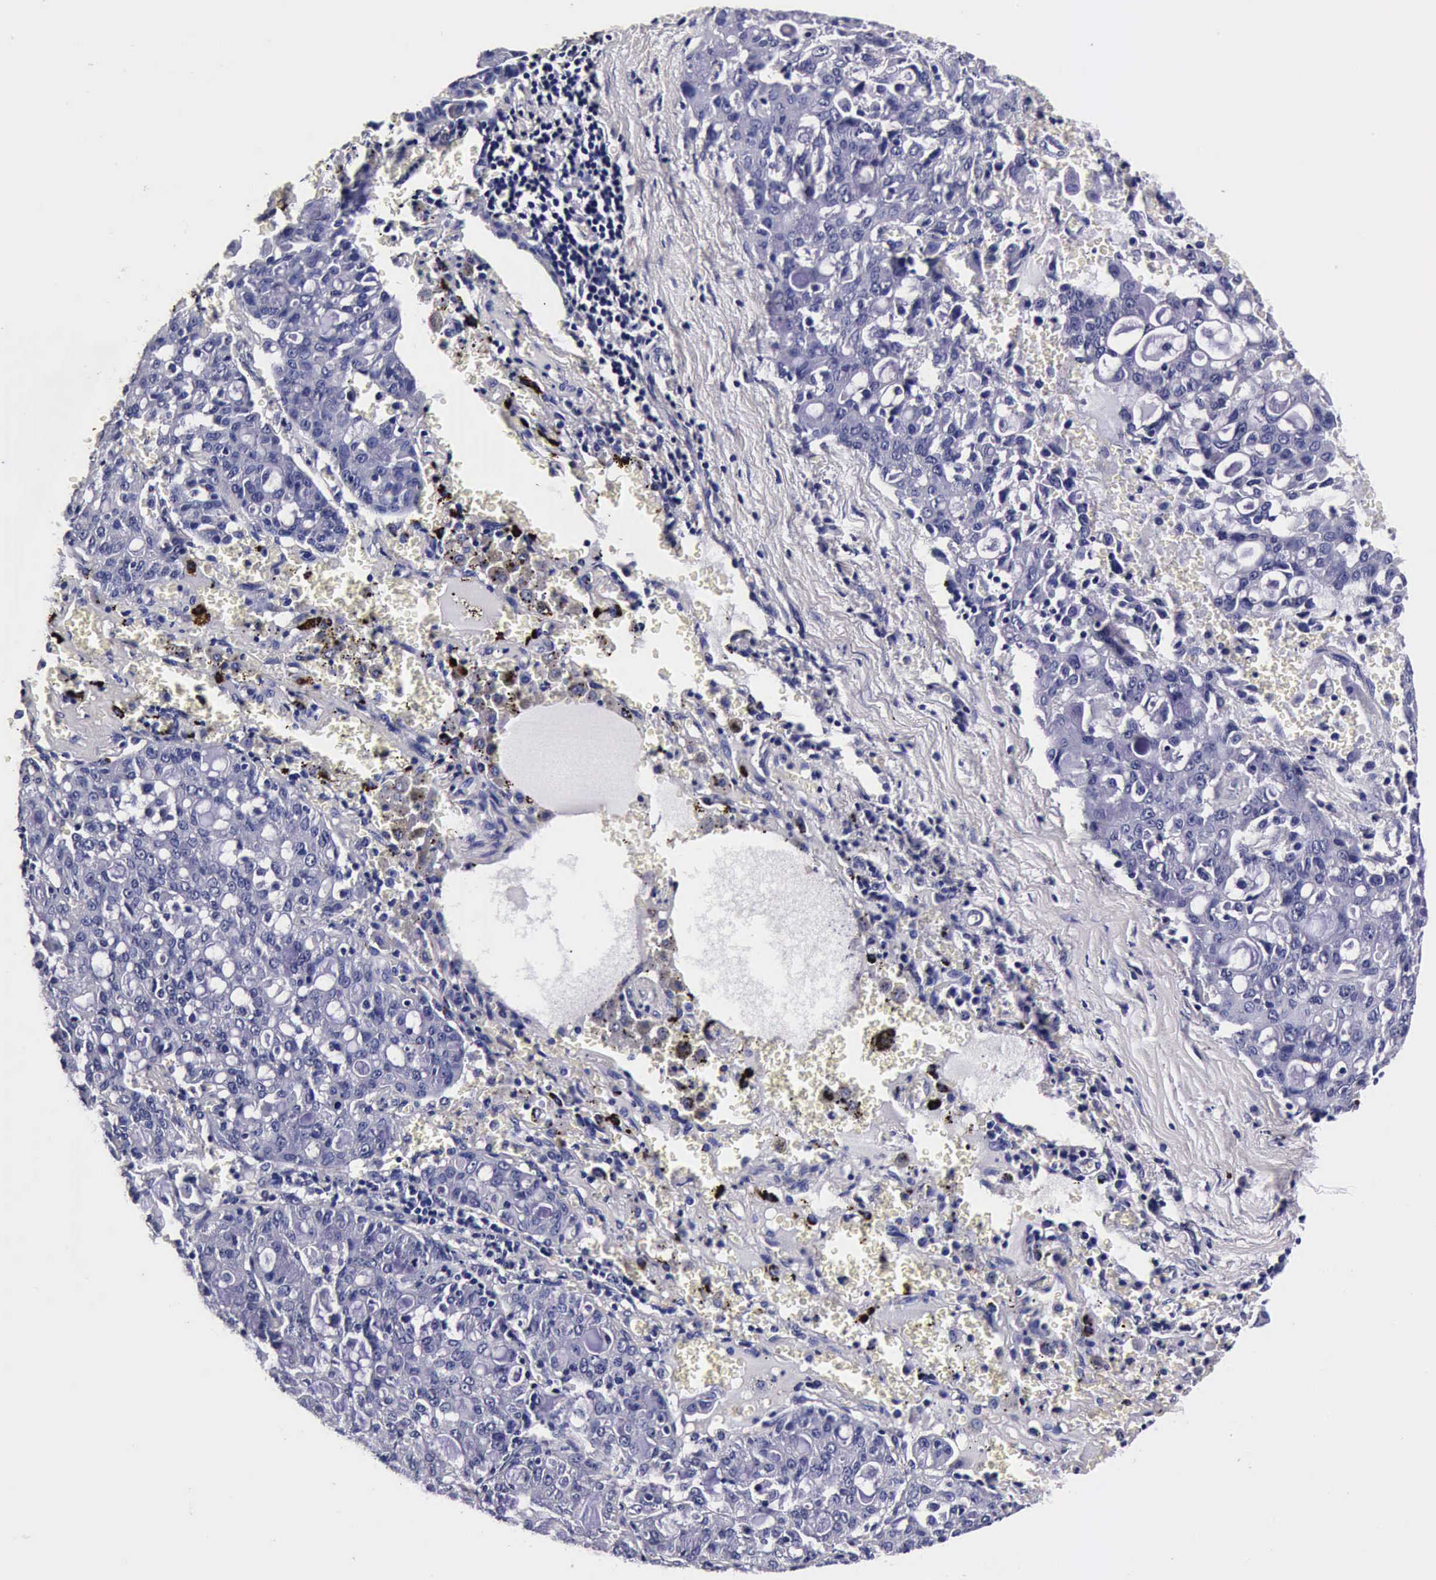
{"staining": {"intensity": "negative", "quantity": "none", "location": "none"}, "tissue": "lung cancer", "cell_type": "Tumor cells", "image_type": "cancer", "snomed": [{"axis": "morphology", "description": "Adenocarcinoma, NOS"}, {"axis": "topography", "description": "Lung"}], "caption": "Image shows no protein positivity in tumor cells of lung cancer tissue. (DAB IHC with hematoxylin counter stain).", "gene": "IAPP", "patient": {"sex": "female", "age": 44}}